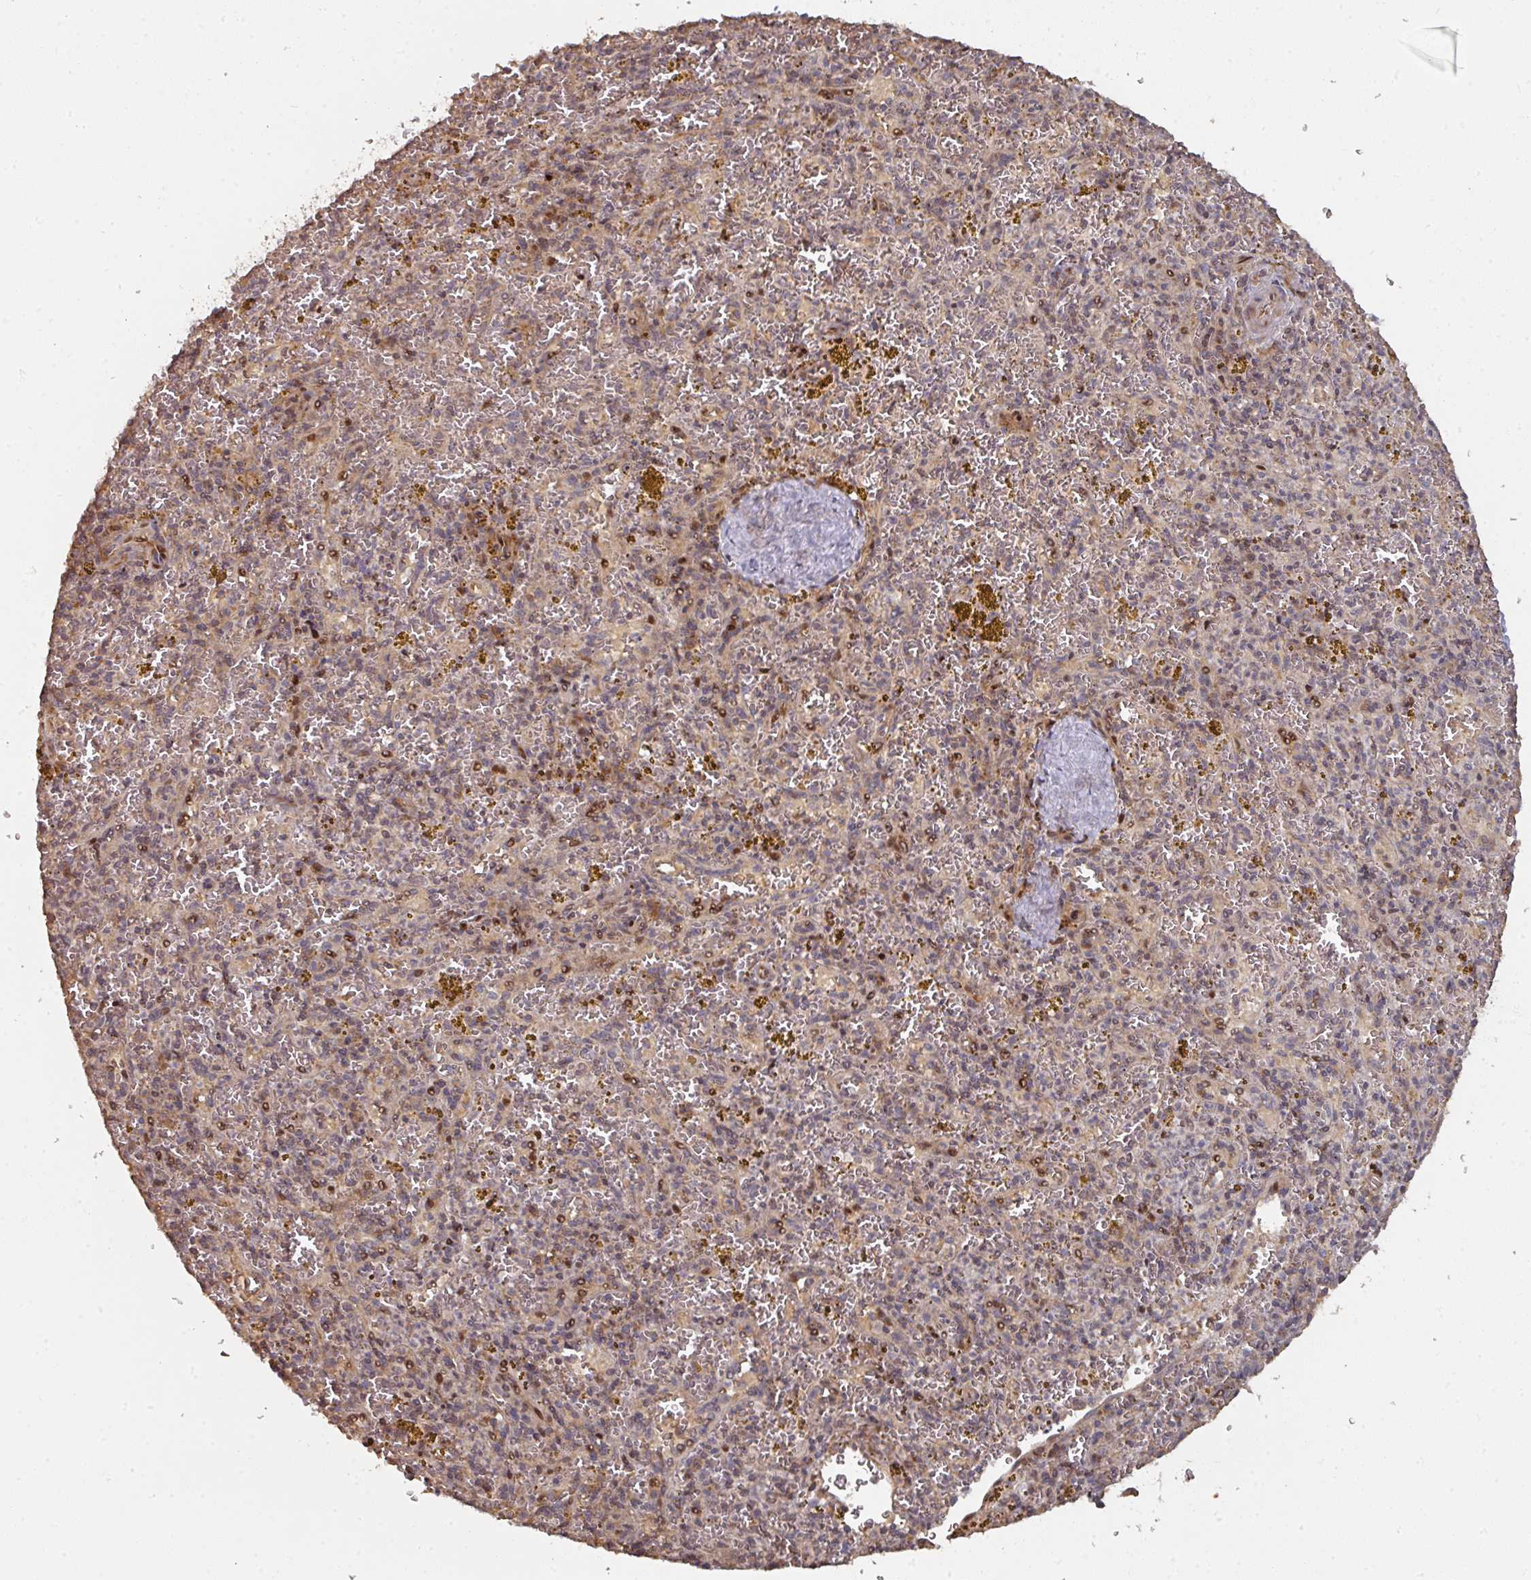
{"staining": {"intensity": "weak", "quantity": "25%-75%", "location": "cytoplasmic/membranous"}, "tissue": "spleen", "cell_type": "Cells in red pulp", "image_type": "normal", "snomed": [{"axis": "morphology", "description": "Normal tissue, NOS"}, {"axis": "topography", "description": "Spleen"}], "caption": "Weak cytoplasmic/membranous protein expression is seen in about 25%-75% of cells in red pulp in spleen. (DAB (3,3'-diaminobenzidine) IHC with brightfield microscopy, high magnification).", "gene": "CA7", "patient": {"sex": "male", "age": 57}}